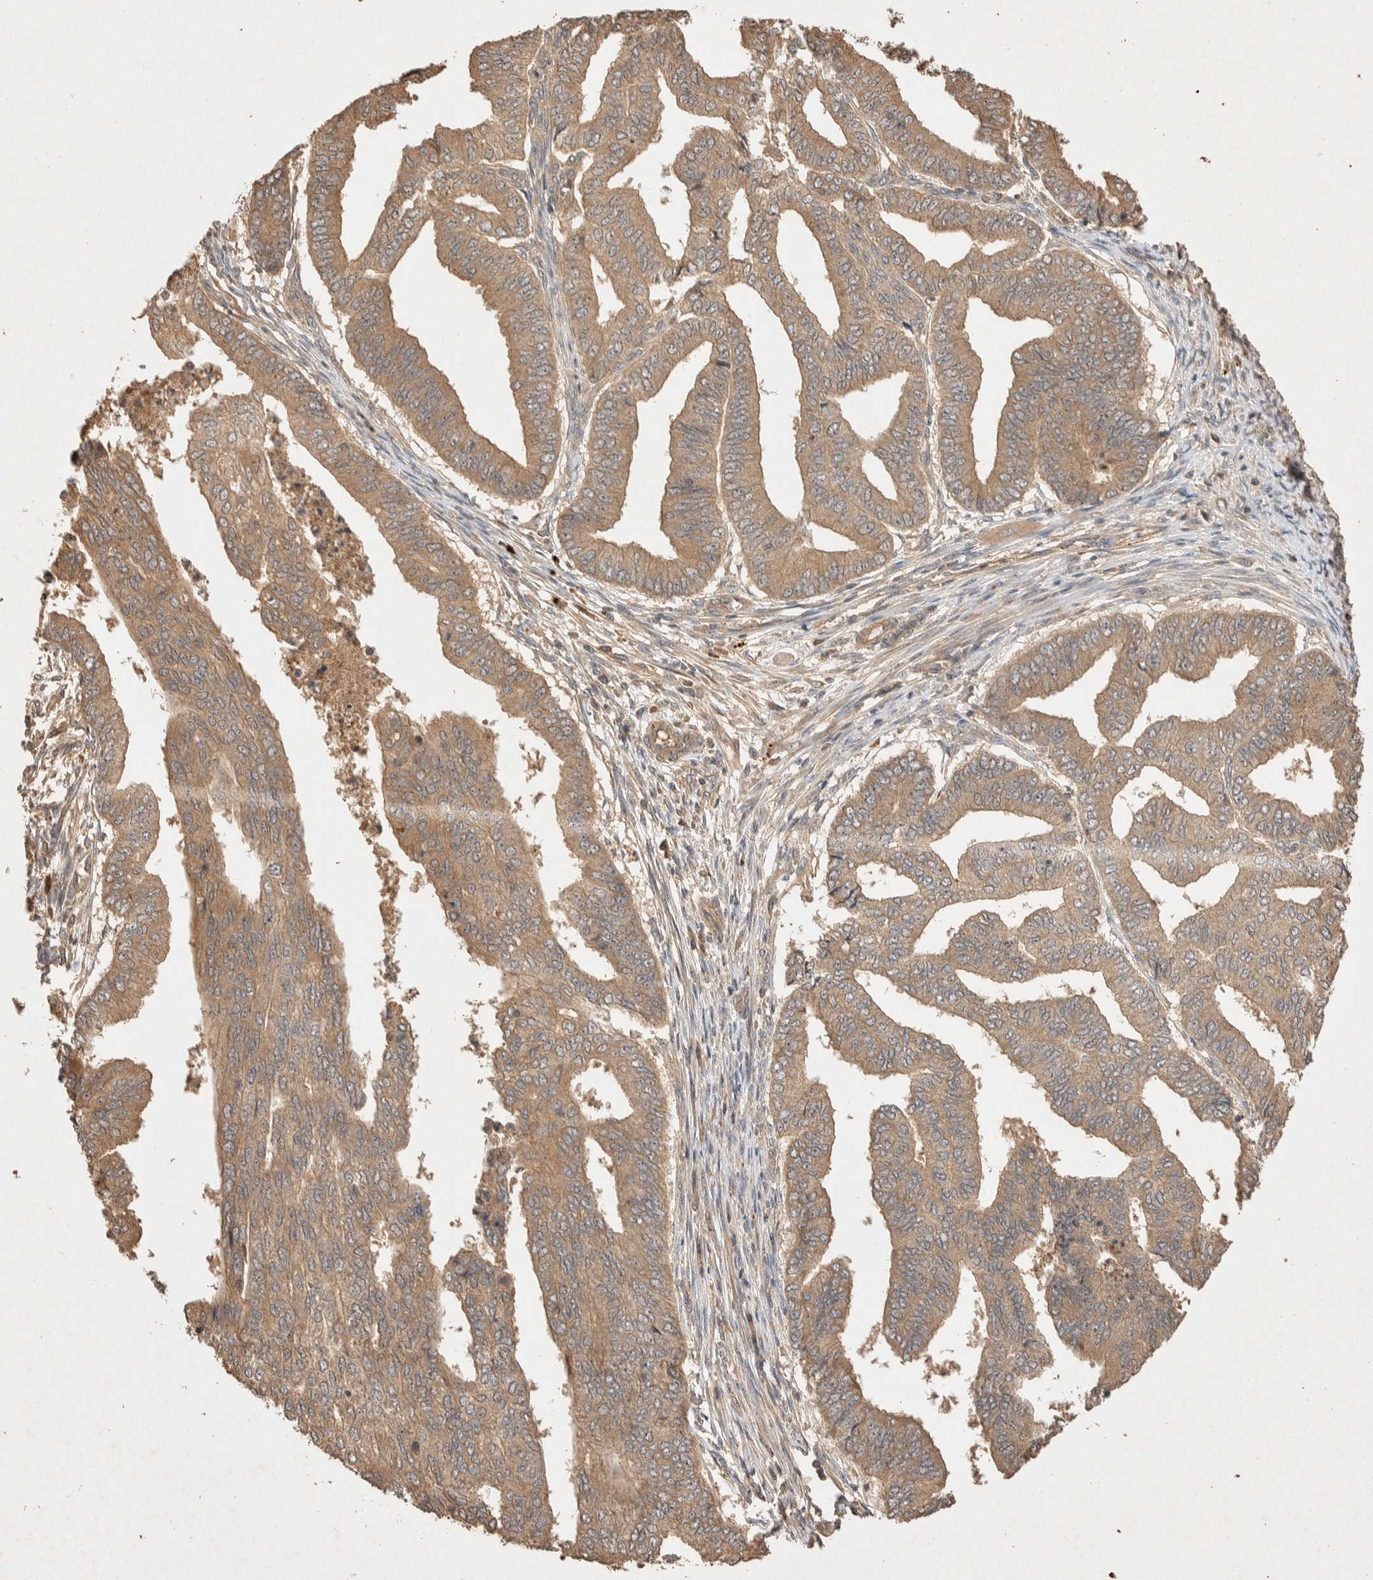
{"staining": {"intensity": "moderate", "quantity": ">75%", "location": "cytoplasmic/membranous"}, "tissue": "endometrial cancer", "cell_type": "Tumor cells", "image_type": "cancer", "snomed": [{"axis": "morphology", "description": "Polyp, NOS"}, {"axis": "morphology", "description": "Adenocarcinoma, NOS"}, {"axis": "morphology", "description": "Adenoma, NOS"}, {"axis": "topography", "description": "Endometrium"}], "caption": "About >75% of tumor cells in human endometrial cancer reveal moderate cytoplasmic/membranous protein positivity as visualized by brown immunohistochemical staining.", "gene": "NSMAF", "patient": {"sex": "female", "age": 79}}